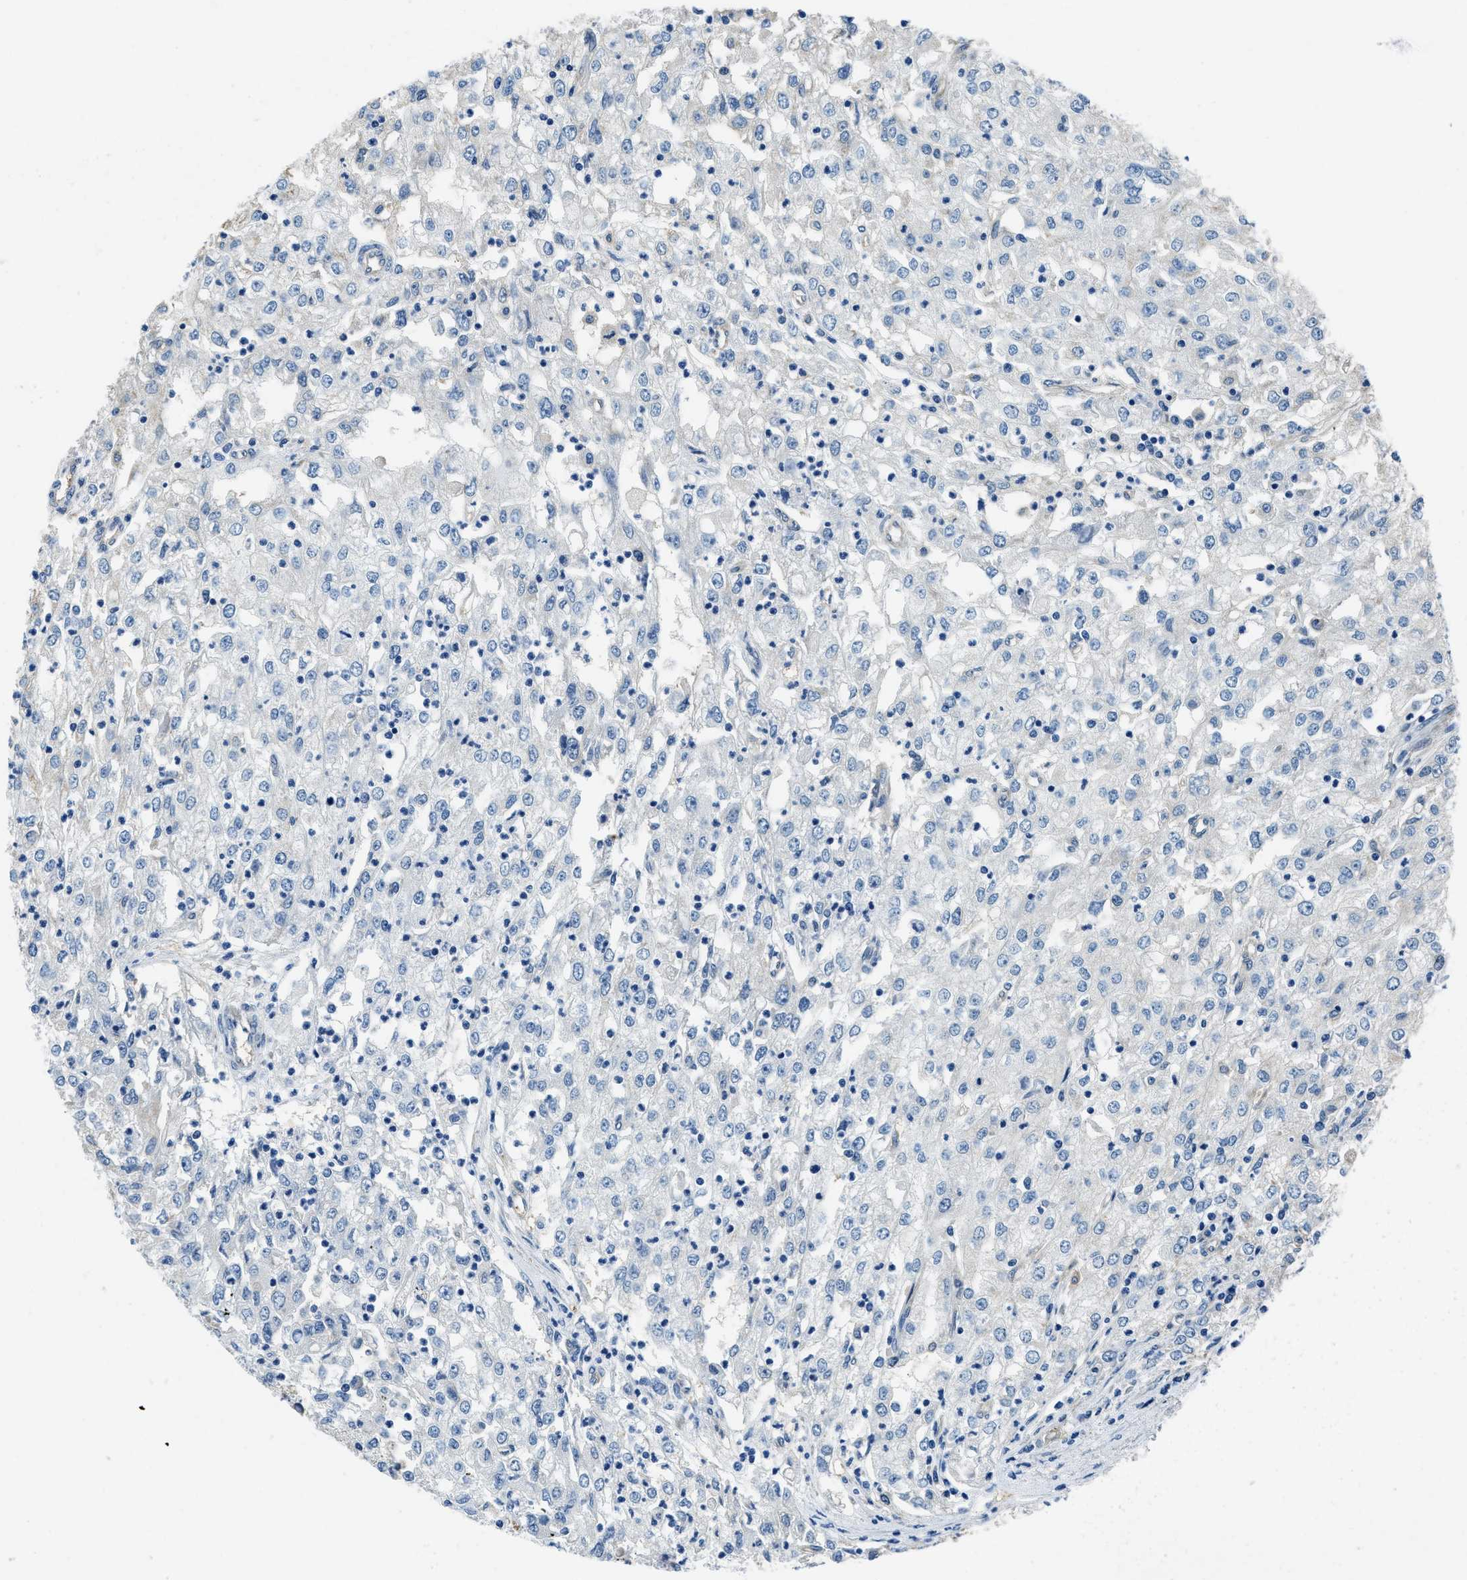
{"staining": {"intensity": "negative", "quantity": "none", "location": "none"}, "tissue": "renal cancer", "cell_type": "Tumor cells", "image_type": "cancer", "snomed": [{"axis": "morphology", "description": "Adenocarcinoma, NOS"}, {"axis": "topography", "description": "Kidney"}], "caption": "Renal cancer was stained to show a protein in brown. There is no significant staining in tumor cells.", "gene": "TWF1", "patient": {"sex": "female", "age": 54}}